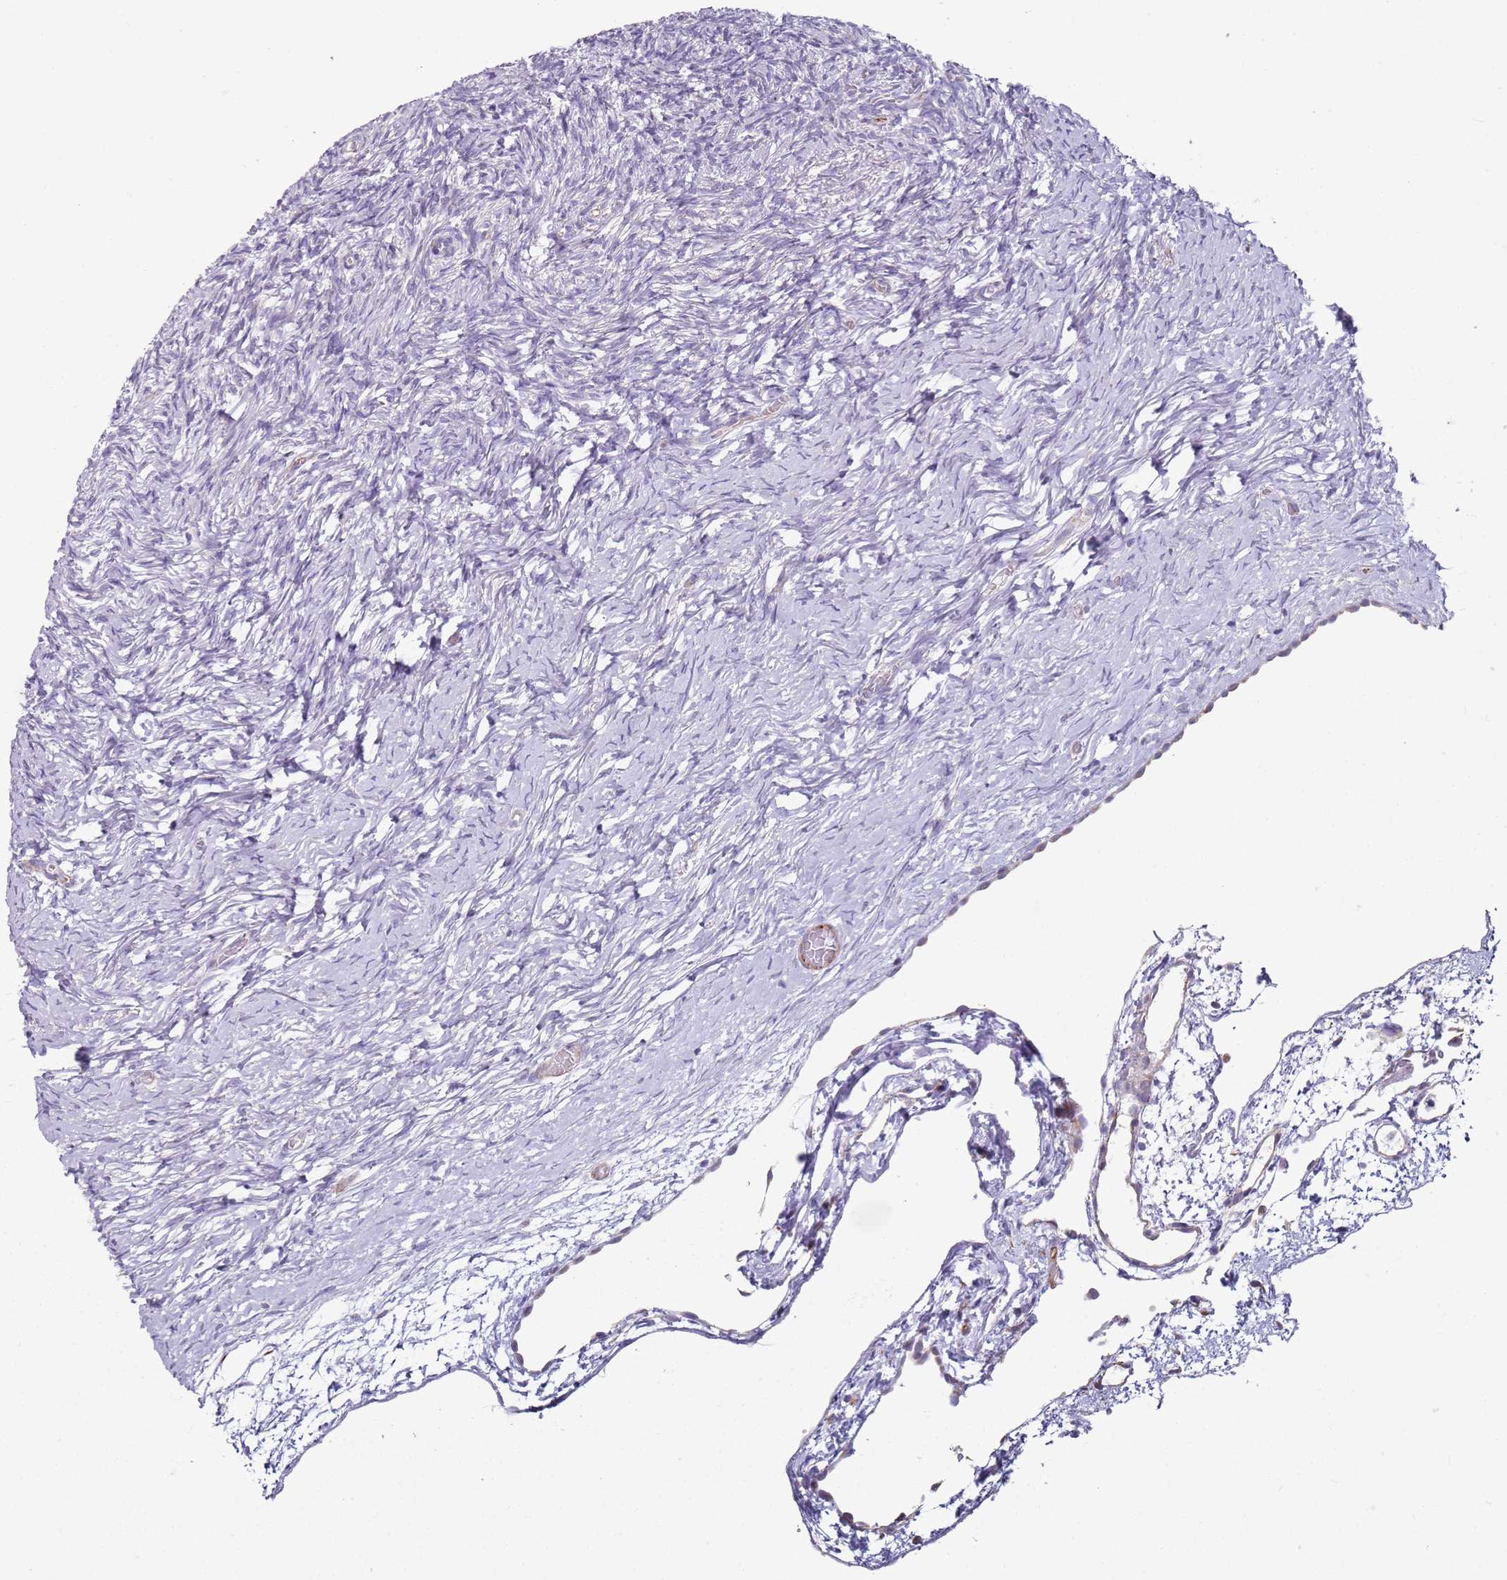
{"staining": {"intensity": "negative", "quantity": "none", "location": "none"}, "tissue": "ovary", "cell_type": "Ovarian stroma cells", "image_type": "normal", "snomed": [{"axis": "morphology", "description": "Normal tissue, NOS"}, {"axis": "topography", "description": "Ovary"}], "caption": "IHC histopathology image of normal human ovary stained for a protein (brown), which reveals no positivity in ovarian stroma cells.", "gene": "ALS2", "patient": {"sex": "female", "age": 39}}